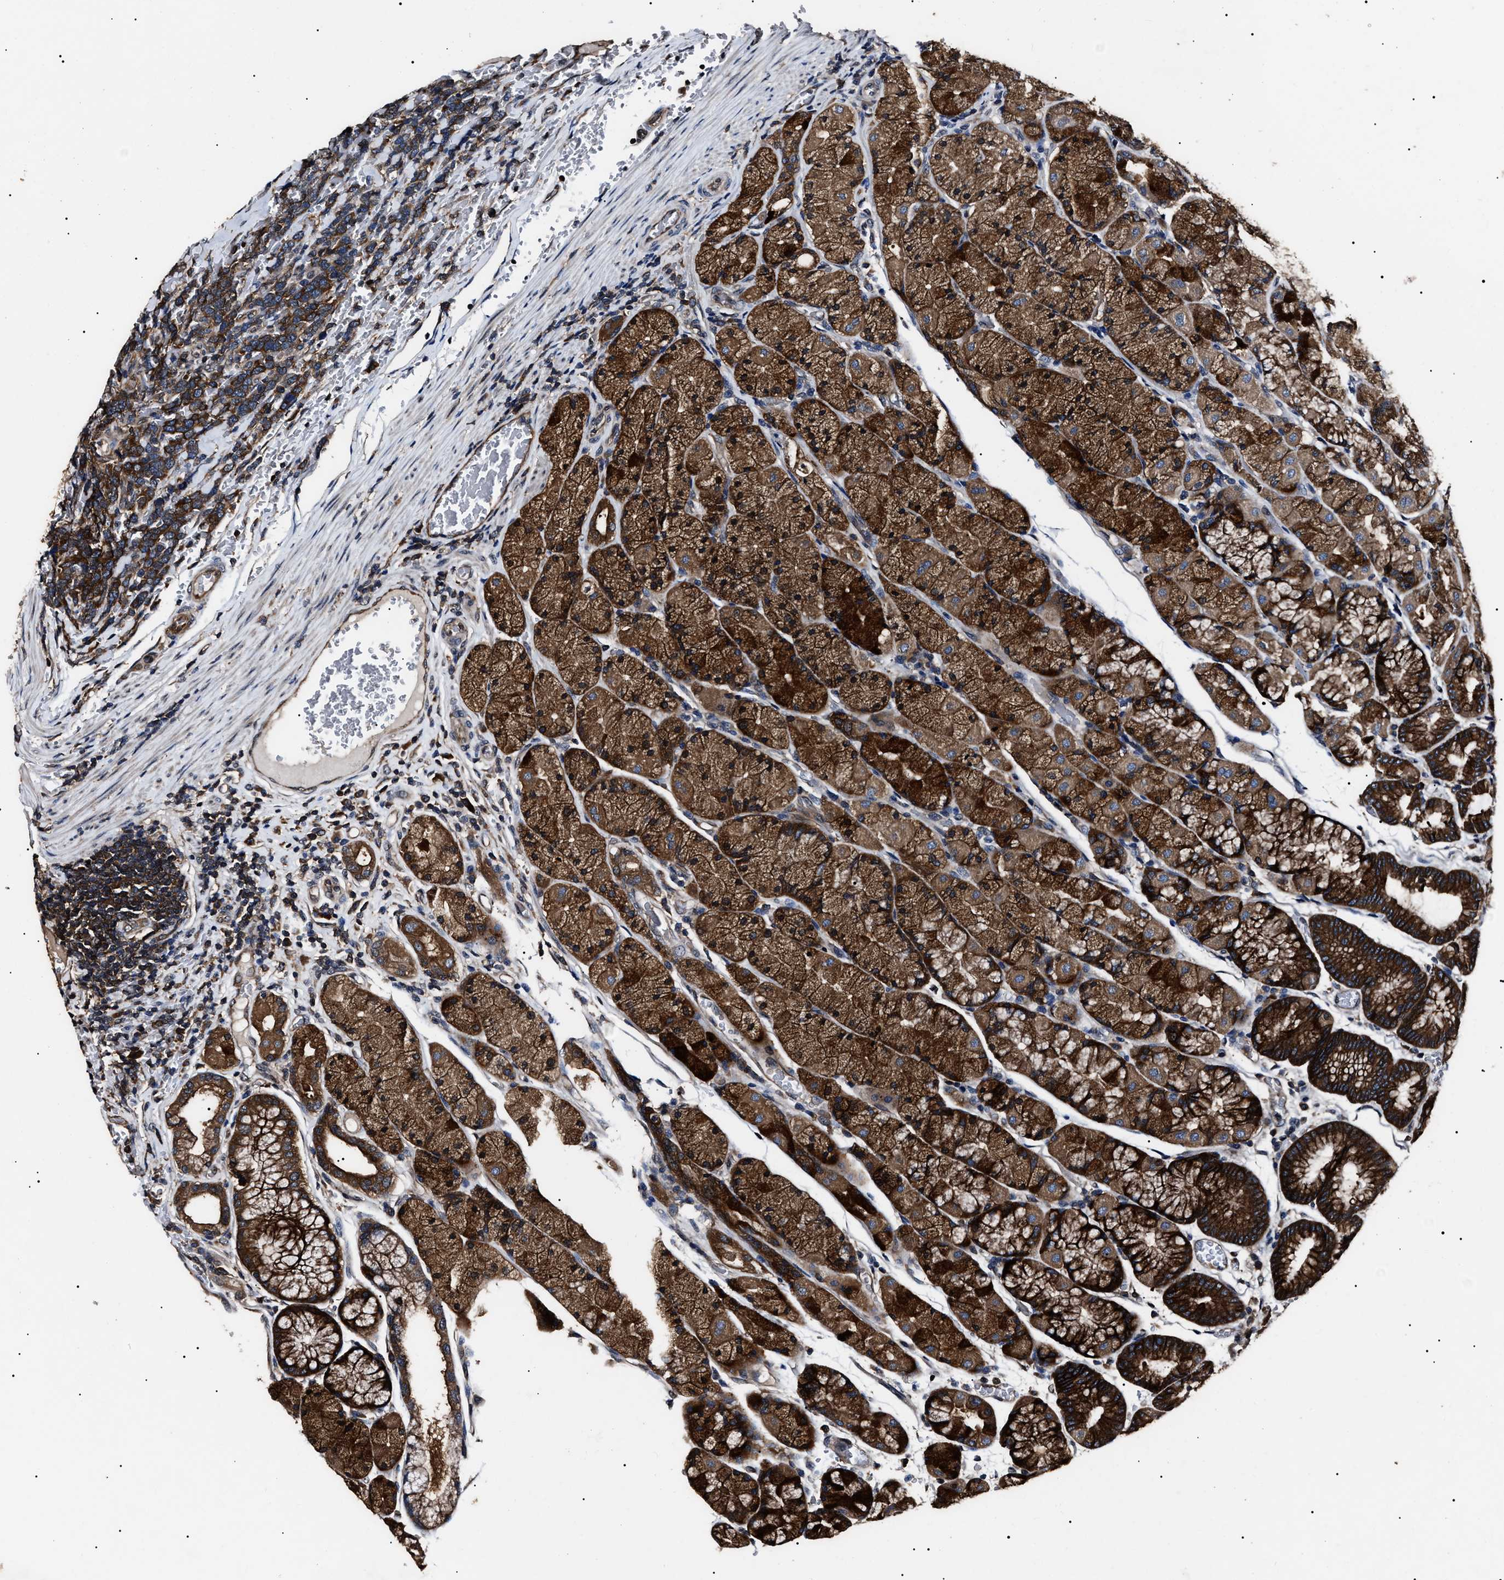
{"staining": {"intensity": "strong", "quantity": ">75%", "location": "cytoplasmic/membranous"}, "tissue": "stomach", "cell_type": "Glandular cells", "image_type": "normal", "snomed": [{"axis": "morphology", "description": "Normal tissue, NOS"}, {"axis": "morphology", "description": "Carcinoid, malignant, NOS"}, {"axis": "topography", "description": "Stomach, upper"}], "caption": "The micrograph exhibits staining of unremarkable stomach, revealing strong cytoplasmic/membranous protein expression (brown color) within glandular cells.", "gene": "CCT8", "patient": {"sex": "male", "age": 39}}